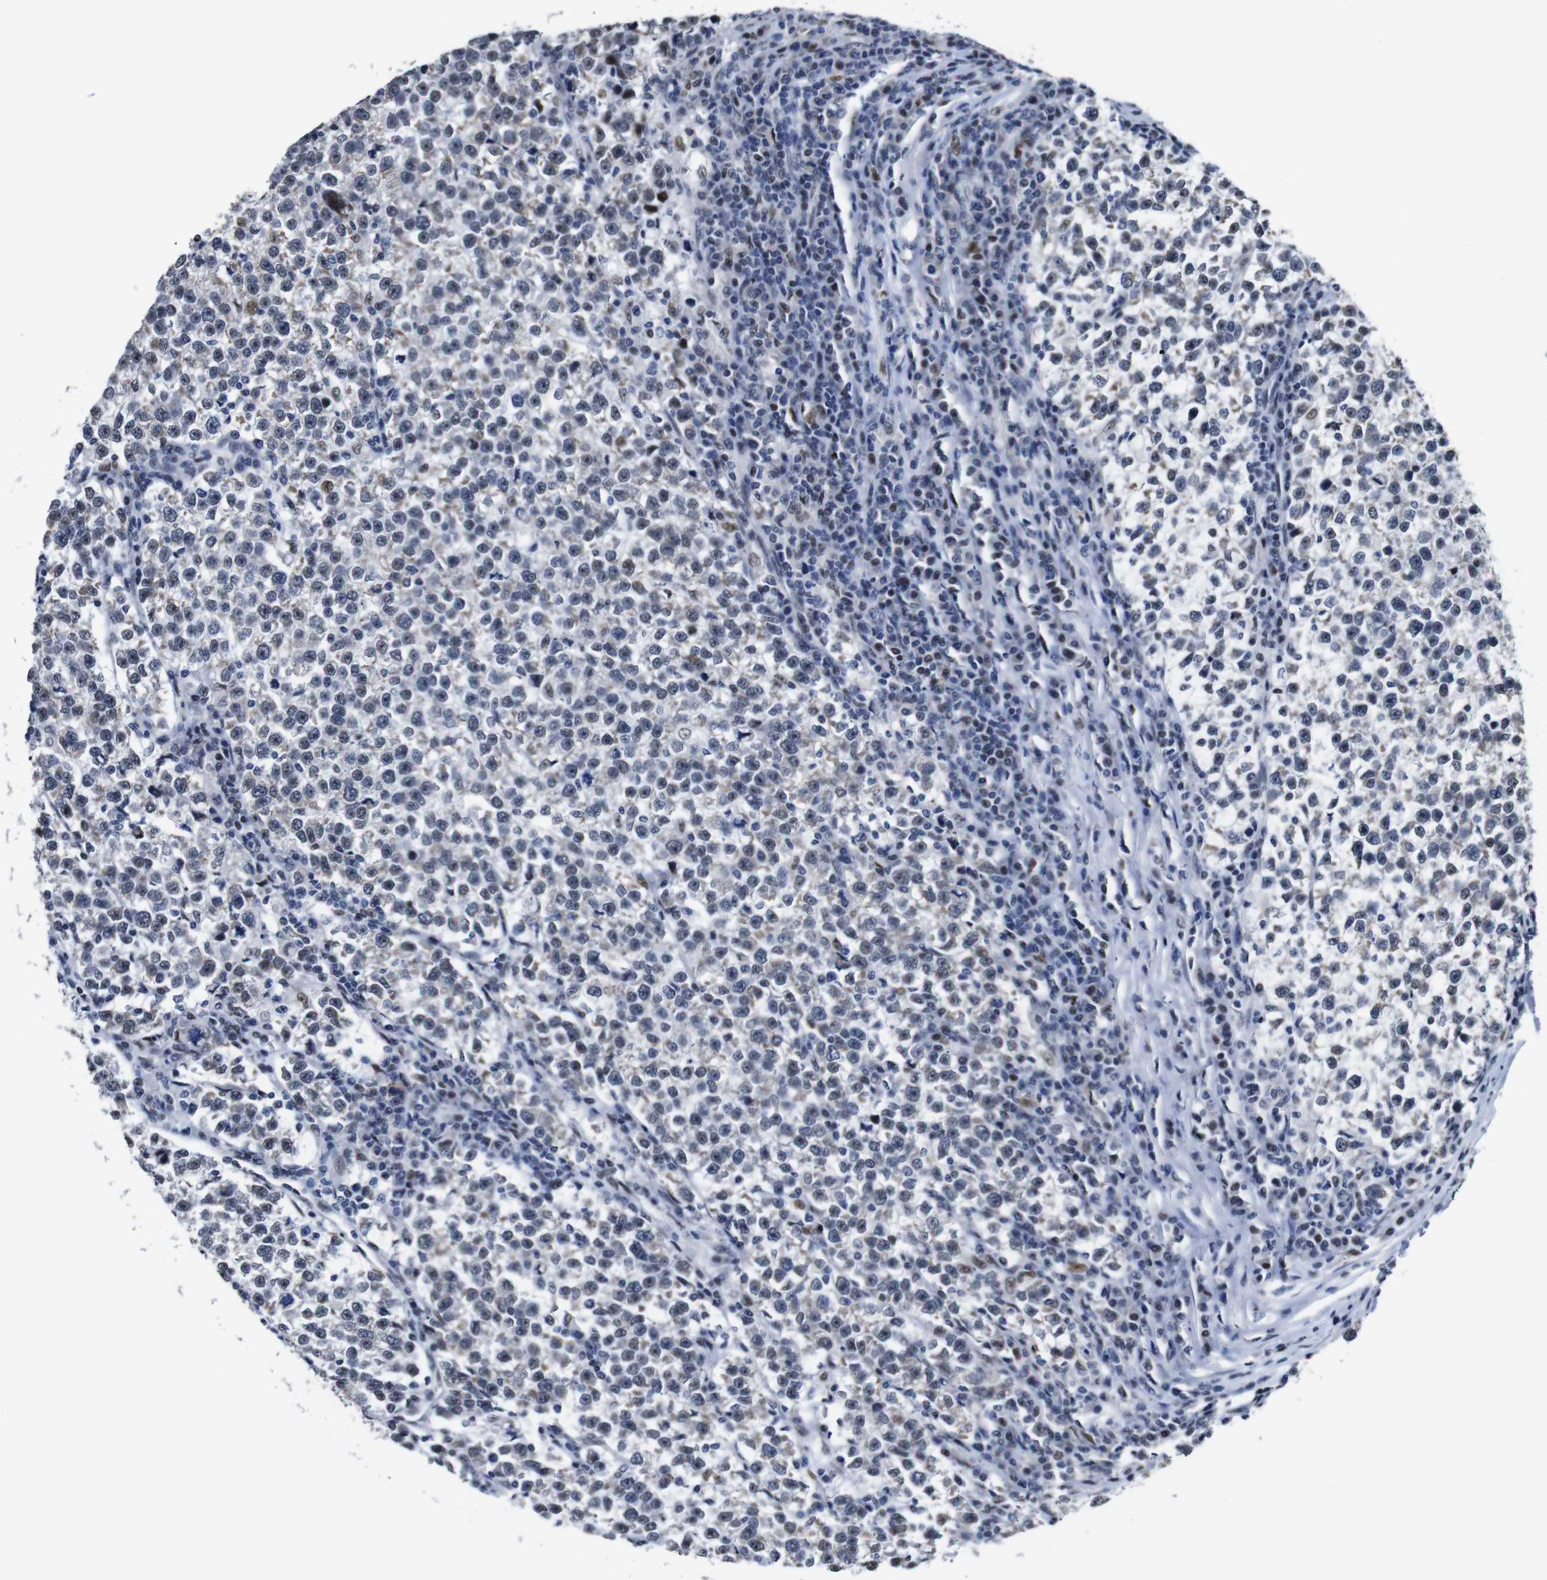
{"staining": {"intensity": "negative", "quantity": "none", "location": "none"}, "tissue": "testis cancer", "cell_type": "Tumor cells", "image_type": "cancer", "snomed": [{"axis": "morphology", "description": "Normal tissue, NOS"}, {"axis": "morphology", "description": "Seminoma, NOS"}, {"axis": "topography", "description": "Testis"}], "caption": "An immunohistochemistry (IHC) photomicrograph of testis cancer (seminoma) is shown. There is no staining in tumor cells of testis cancer (seminoma).", "gene": "GATA6", "patient": {"sex": "male", "age": 43}}